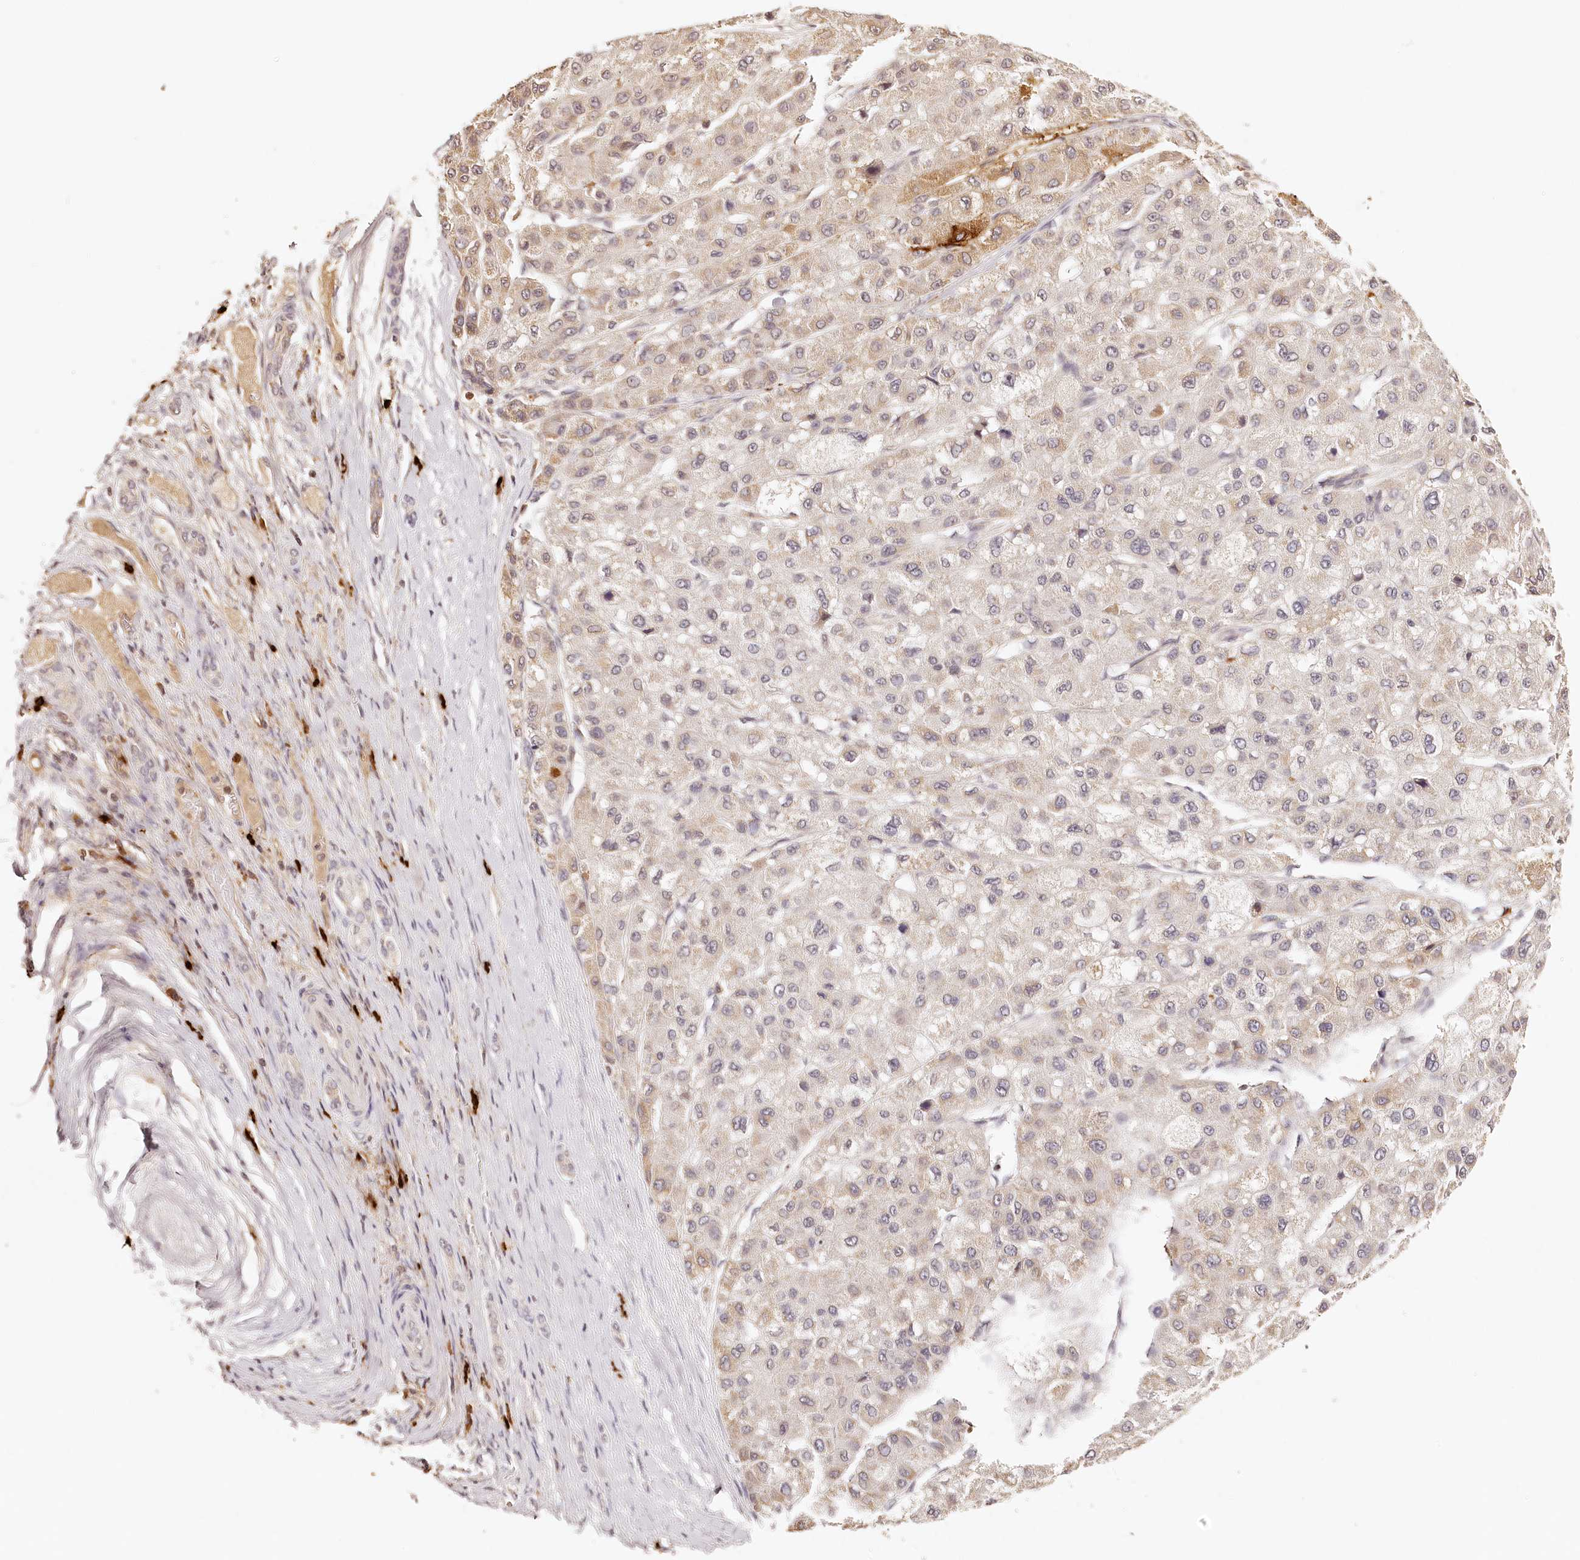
{"staining": {"intensity": "weak", "quantity": "<25%", "location": "cytoplasmic/membranous"}, "tissue": "liver cancer", "cell_type": "Tumor cells", "image_type": "cancer", "snomed": [{"axis": "morphology", "description": "Carcinoma, Hepatocellular, NOS"}, {"axis": "topography", "description": "Liver"}], "caption": "A photomicrograph of human liver cancer (hepatocellular carcinoma) is negative for staining in tumor cells.", "gene": "SYNGR1", "patient": {"sex": "male", "age": 80}}